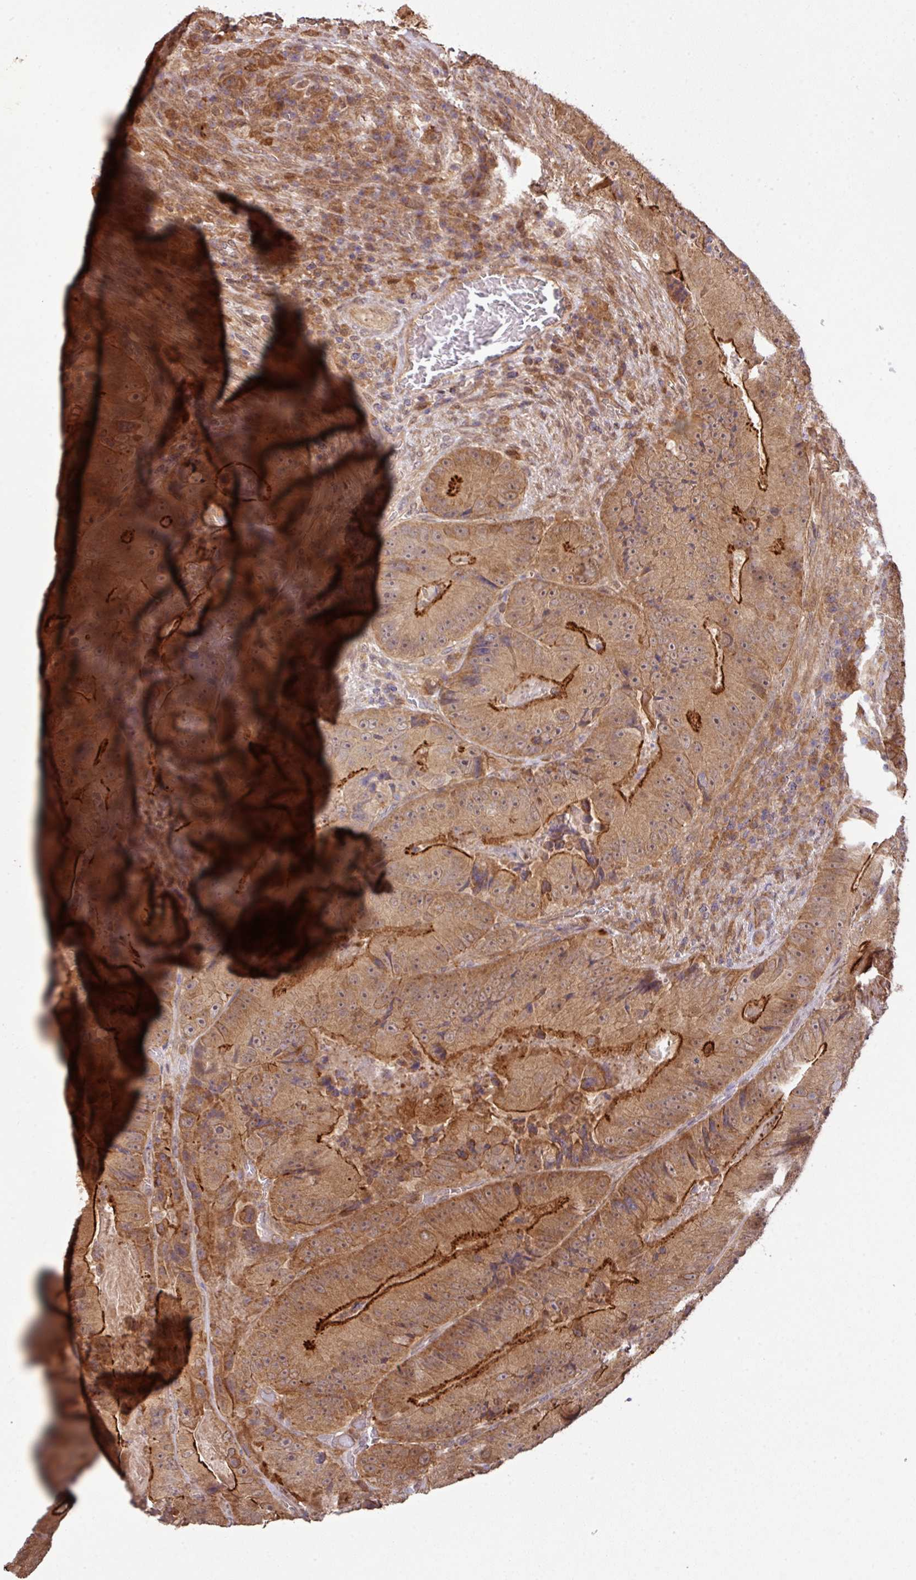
{"staining": {"intensity": "strong", "quantity": "25%-75%", "location": "cytoplasmic/membranous"}, "tissue": "colorectal cancer", "cell_type": "Tumor cells", "image_type": "cancer", "snomed": [{"axis": "morphology", "description": "Adenocarcinoma, NOS"}, {"axis": "topography", "description": "Colon"}], "caption": "High-magnification brightfield microscopy of colorectal cancer stained with DAB (brown) and counterstained with hematoxylin (blue). tumor cells exhibit strong cytoplasmic/membranous positivity is appreciated in about25%-75% of cells.", "gene": "ARPIN", "patient": {"sex": "female", "age": 86}}